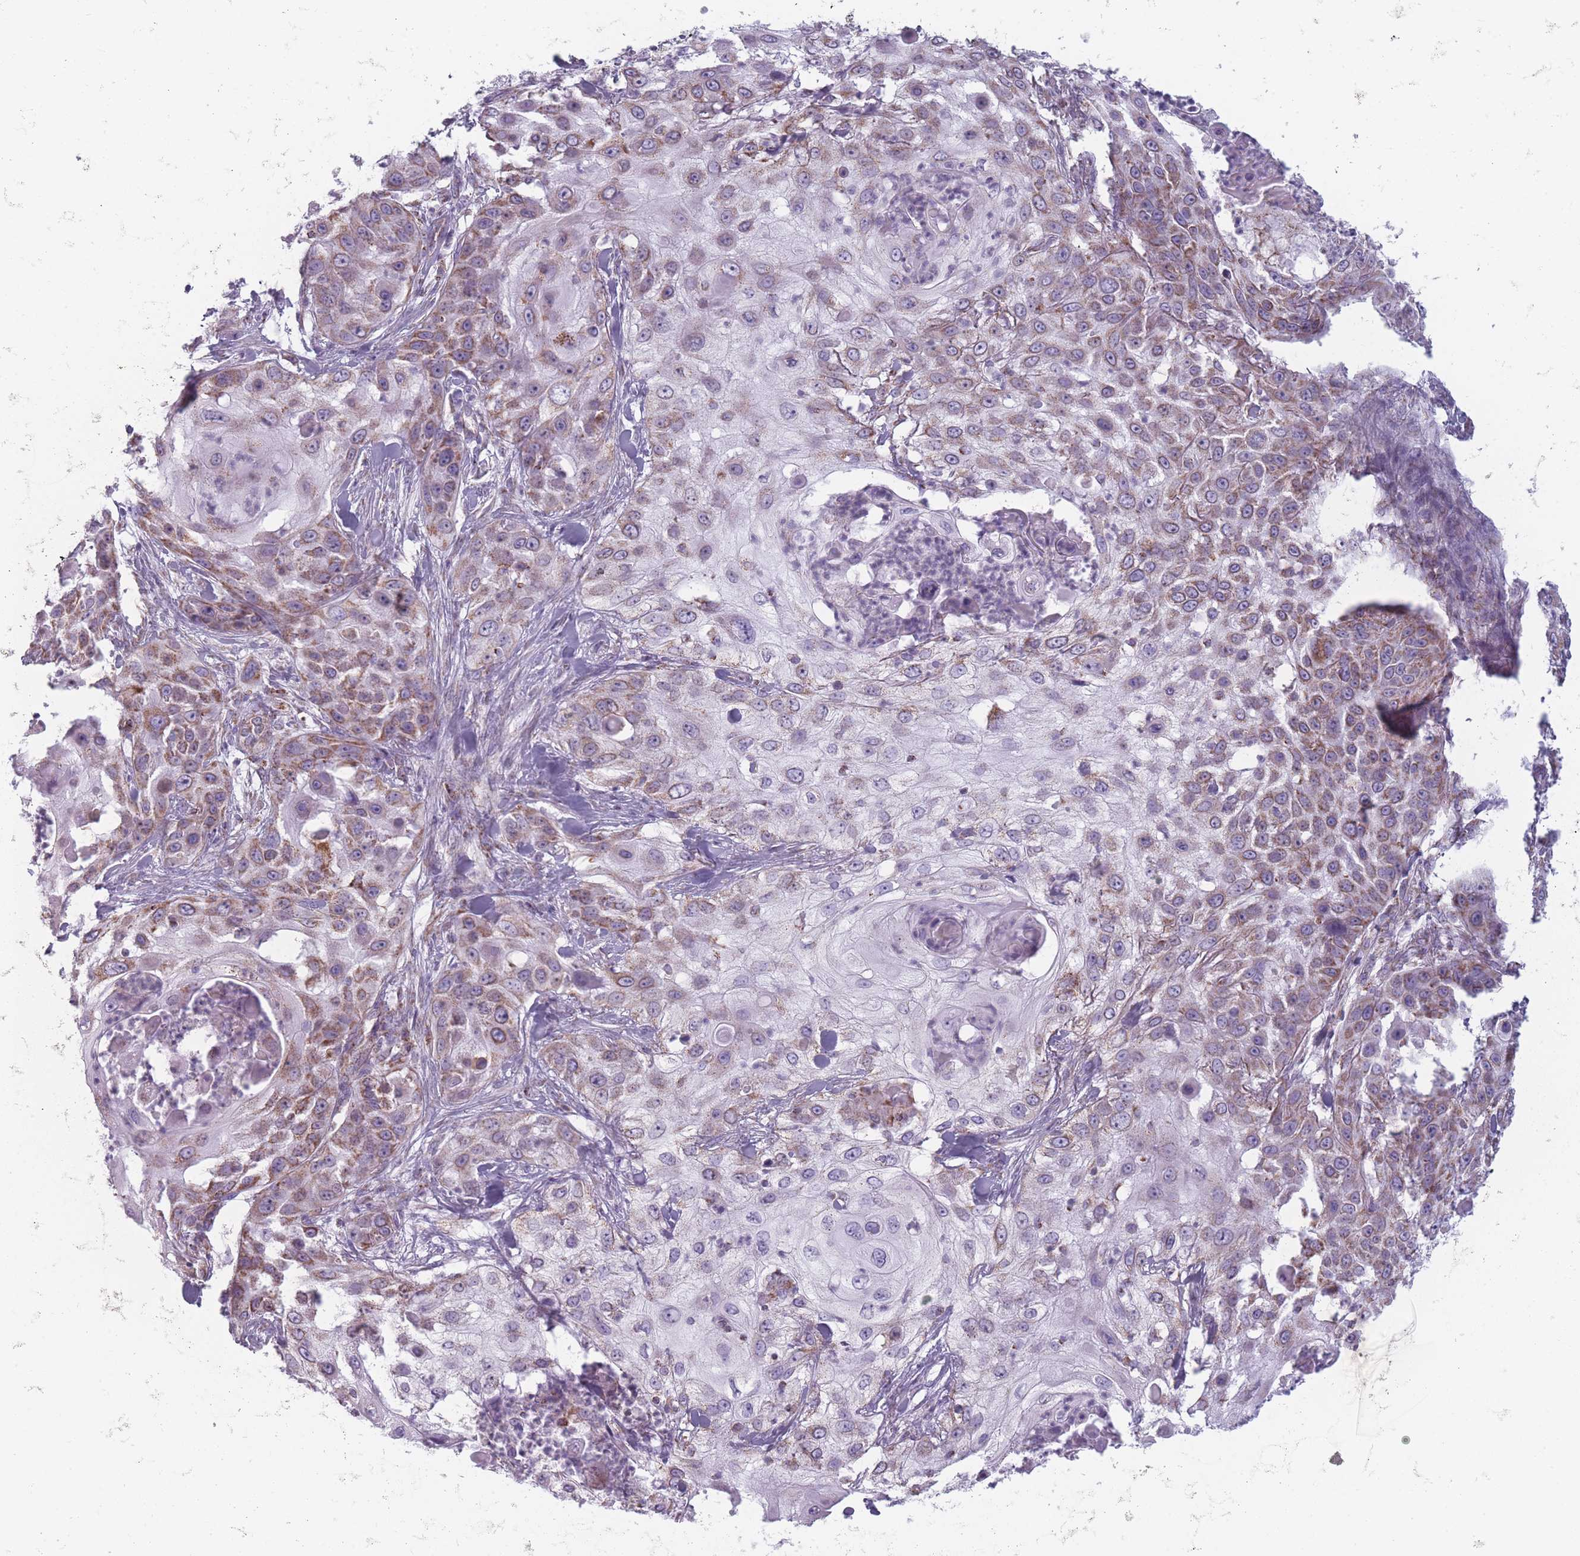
{"staining": {"intensity": "moderate", "quantity": ">75%", "location": "cytoplasmic/membranous"}, "tissue": "skin cancer", "cell_type": "Tumor cells", "image_type": "cancer", "snomed": [{"axis": "morphology", "description": "Squamous cell carcinoma, NOS"}, {"axis": "topography", "description": "Skin"}], "caption": "Brown immunohistochemical staining in human skin cancer (squamous cell carcinoma) reveals moderate cytoplasmic/membranous positivity in about >75% of tumor cells.", "gene": "DCHS1", "patient": {"sex": "female", "age": 44}}